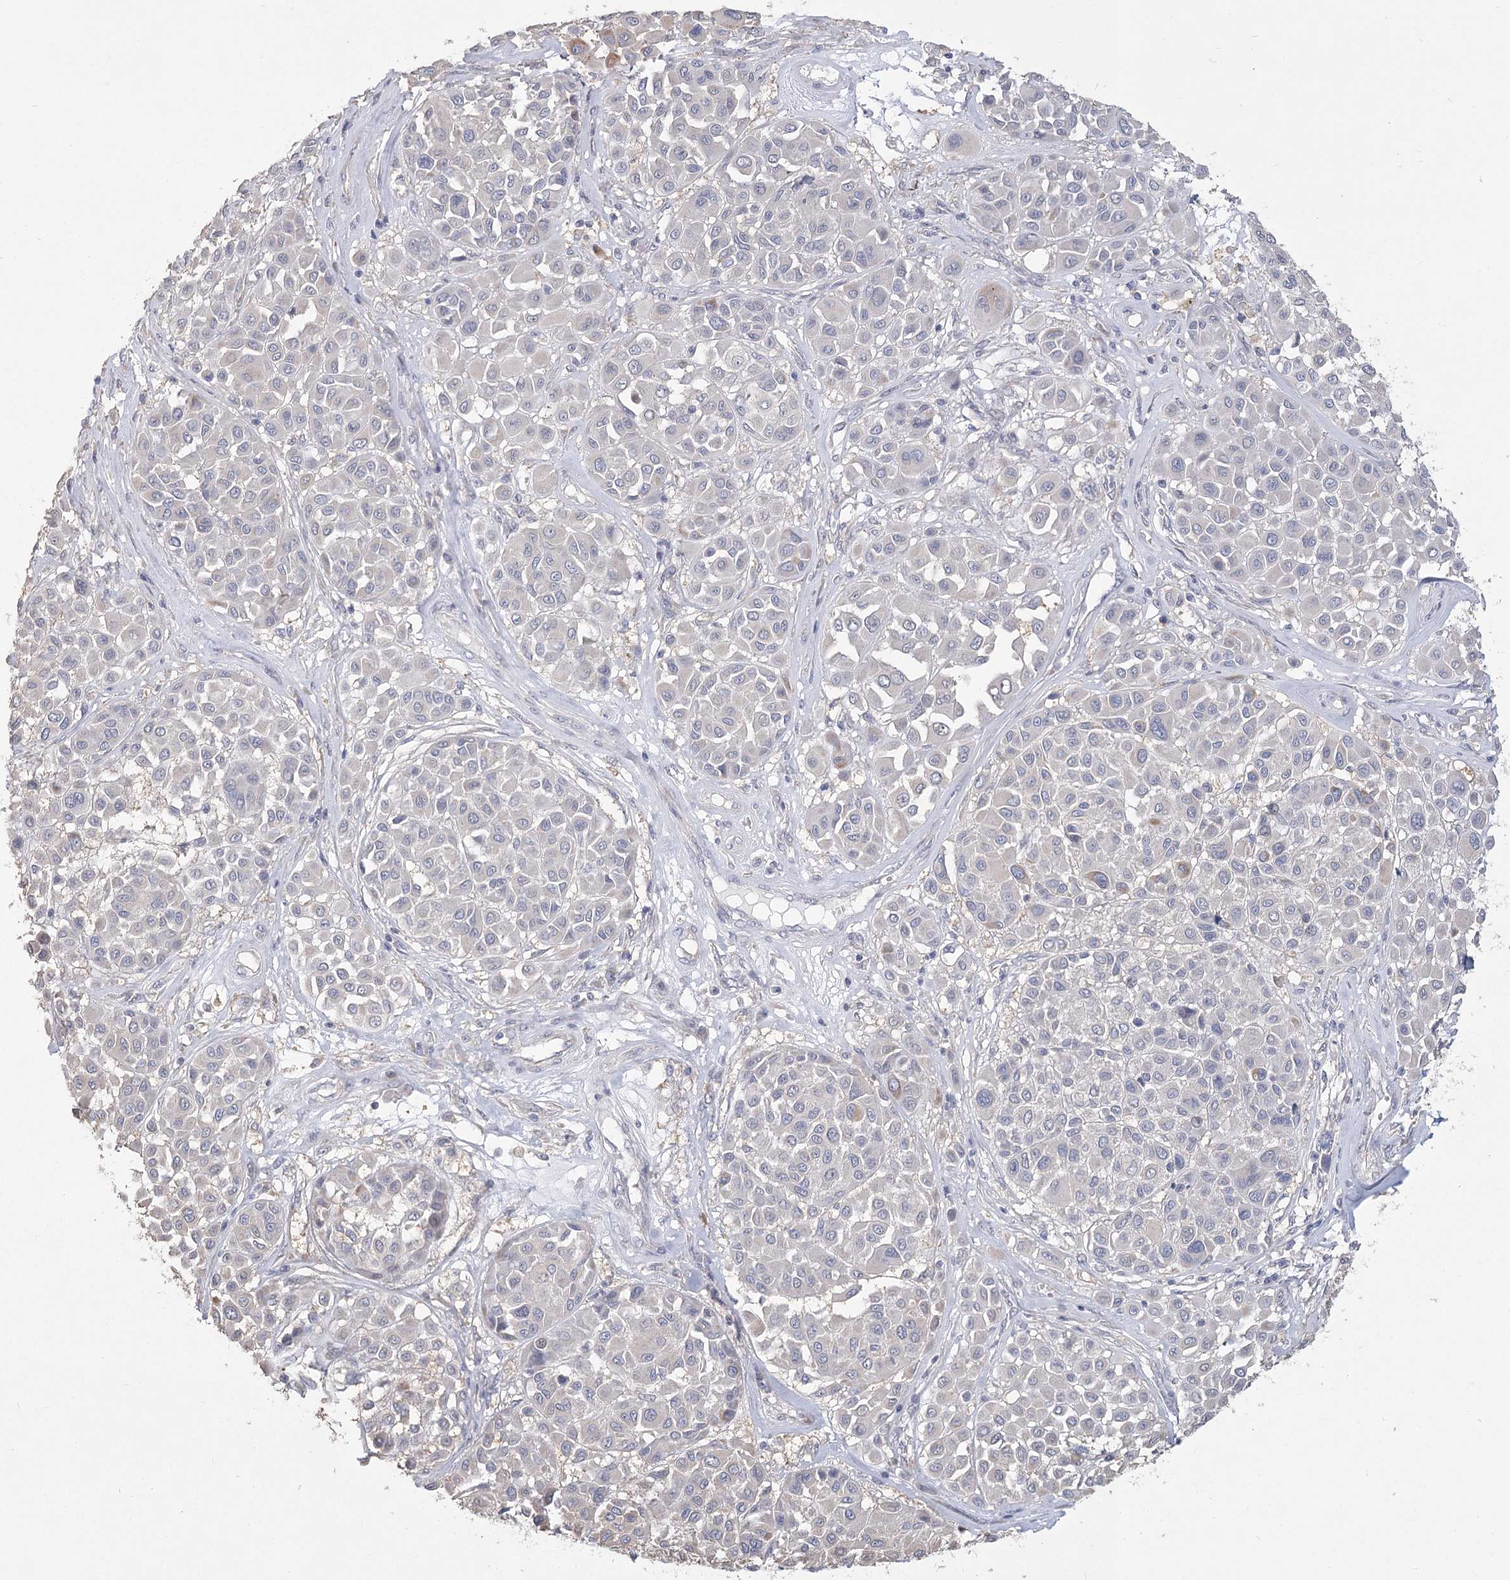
{"staining": {"intensity": "negative", "quantity": "none", "location": "none"}, "tissue": "melanoma", "cell_type": "Tumor cells", "image_type": "cancer", "snomed": [{"axis": "morphology", "description": "Malignant melanoma, Metastatic site"}, {"axis": "topography", "description": "Soft tissue"}], "caption": "Protein analysis of melanoma exhibits no significant positivity in tumor cells.", "gene": "CNTLN", "patient": {"sex": "male", "age": 41}}